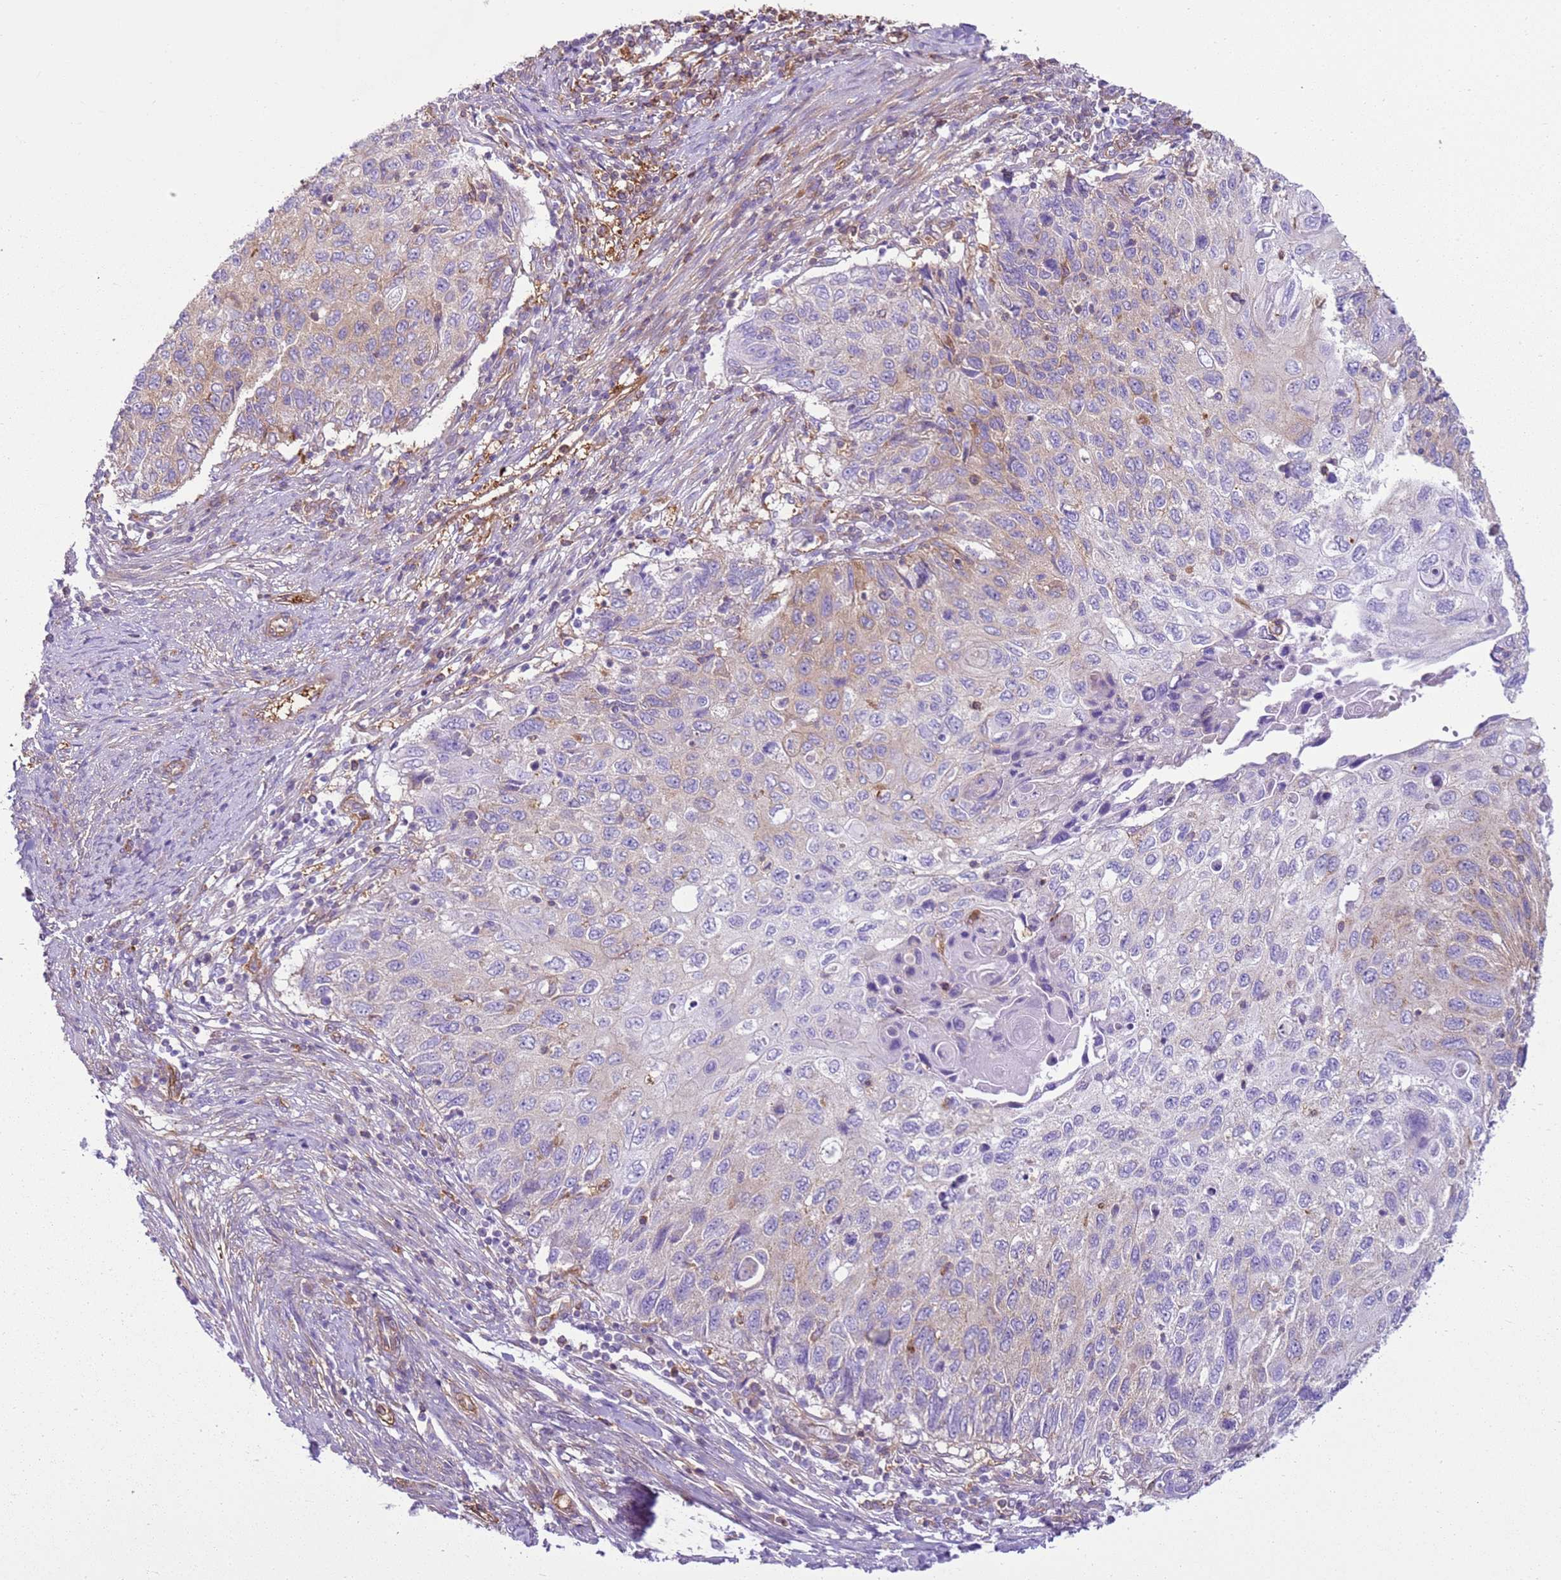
{"staining": {"intensity": "weak", "quantity": "<25%", "location": "cytoplasmic/membranous"}, "tissue": "cervical cancer", "cell_type": "Tumor cells", "image_type": "cancer", "snomed": [{"axis": "morphology", "description": "Squamous cell carcinoma, NOS"}, {"axis": "topography", "description": "Cervix"}], "caption": "Cervical cancer (squamous cell carcinoma) was stained to show a protein in brown. There is no significant expression in tumor cells.", "gene": "SNX21", "patient": {"sex": "female", "age": 70}}